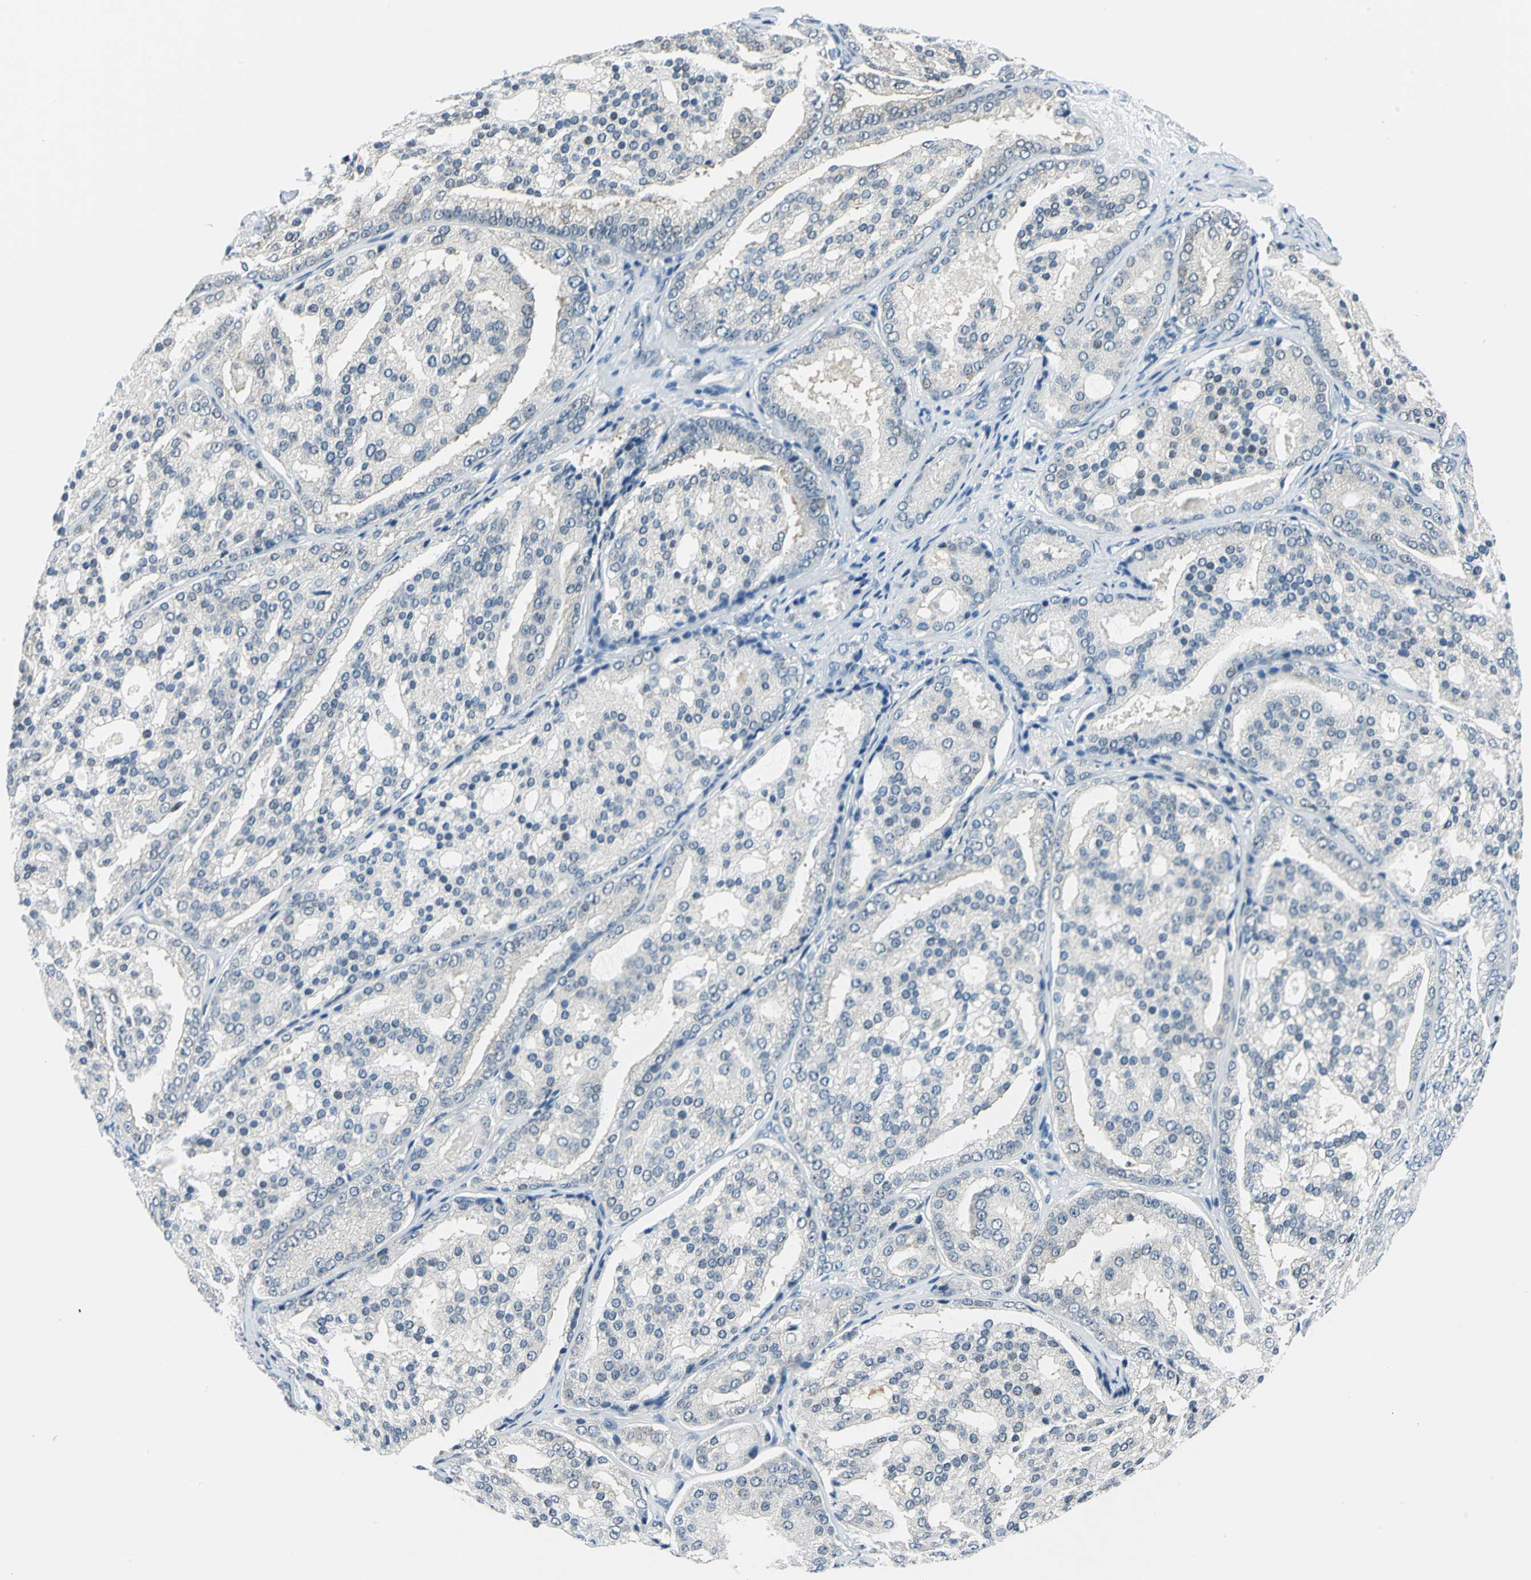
{"staining": {"intensity": "weak", "quantity": "<25%", "location": "cytoplasmic/membranous"}, "tissue": "prostate cancer", "cell_type": "Tumor cells", "image_type": "cancer", "snomed": [{"axis": "morphology", "description": "Adenocarcinoma, High grade"}, {"axis": "topography", "description": "Prostate"}], "caption": "IHC of prostate cancer (adenocarcinoma (high-grade)) reveals no staining in tumor cells.", "gene": "AKR1A1", "patient": {"sex": "male", "age": 64}}